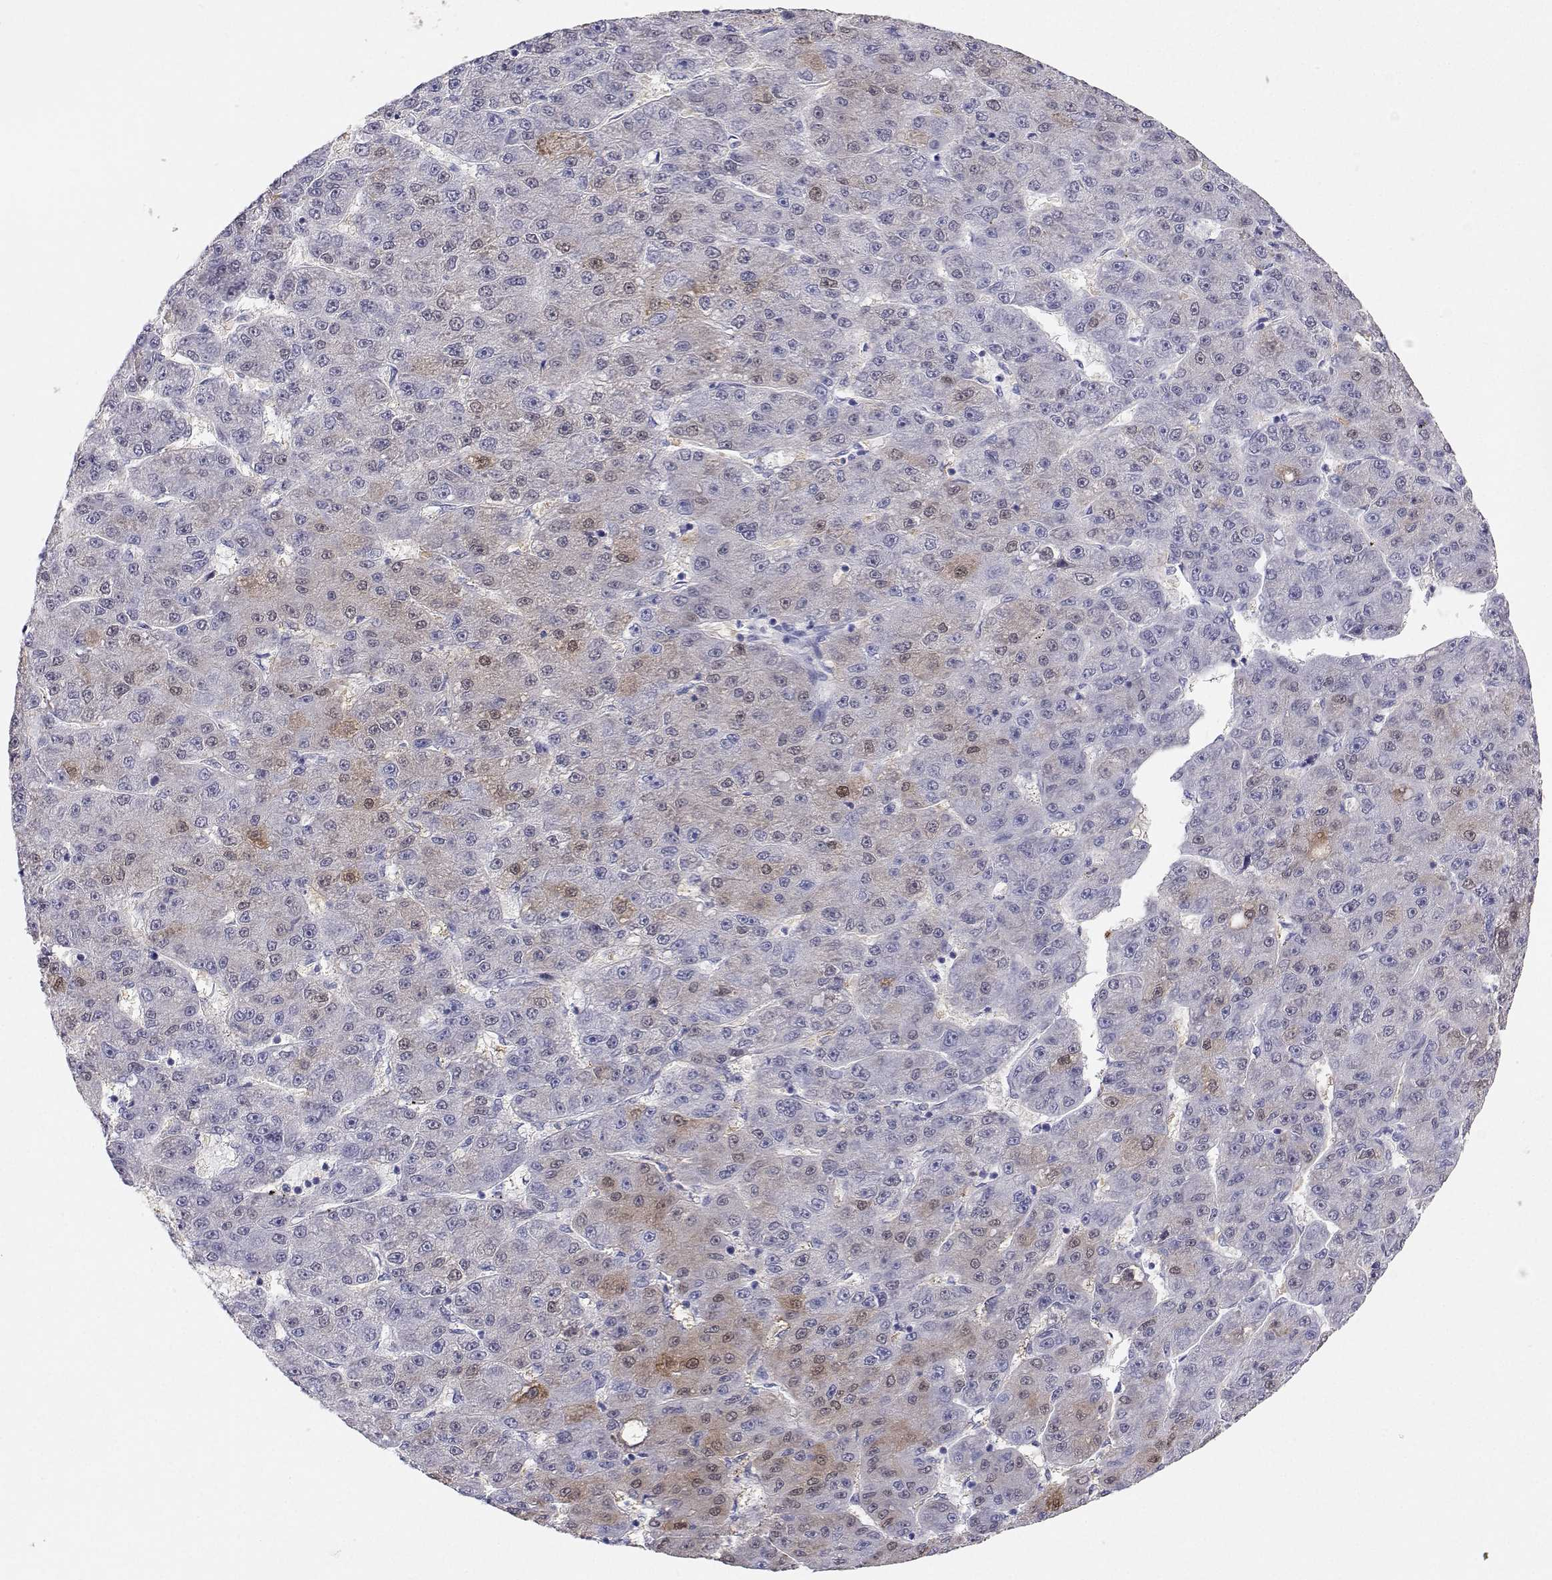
{"staining": {"intensity": "weak", "quantity": "<25%", "location": "cytoplasmic/membranous,nuclear"}, "tissue": "liver cancer", "cell_type": "Tumor cells", "image_type": "cancer", "snomed": [{"axis": "morphology", "description": "Carcinoma, Hepatocellular, NOS"}, {"axis": "topography", "description": "Liver"}], "caption": "The IHC micrograph has no significant staining in tumor cells of liver cancer (hepatocellular carcinoma) tissue. (DAB immunohistochemistry visualized using brightfield microscopy, high magnification).", "gene": "BHMT", "patient": {"sex": "male", "age": 67}}